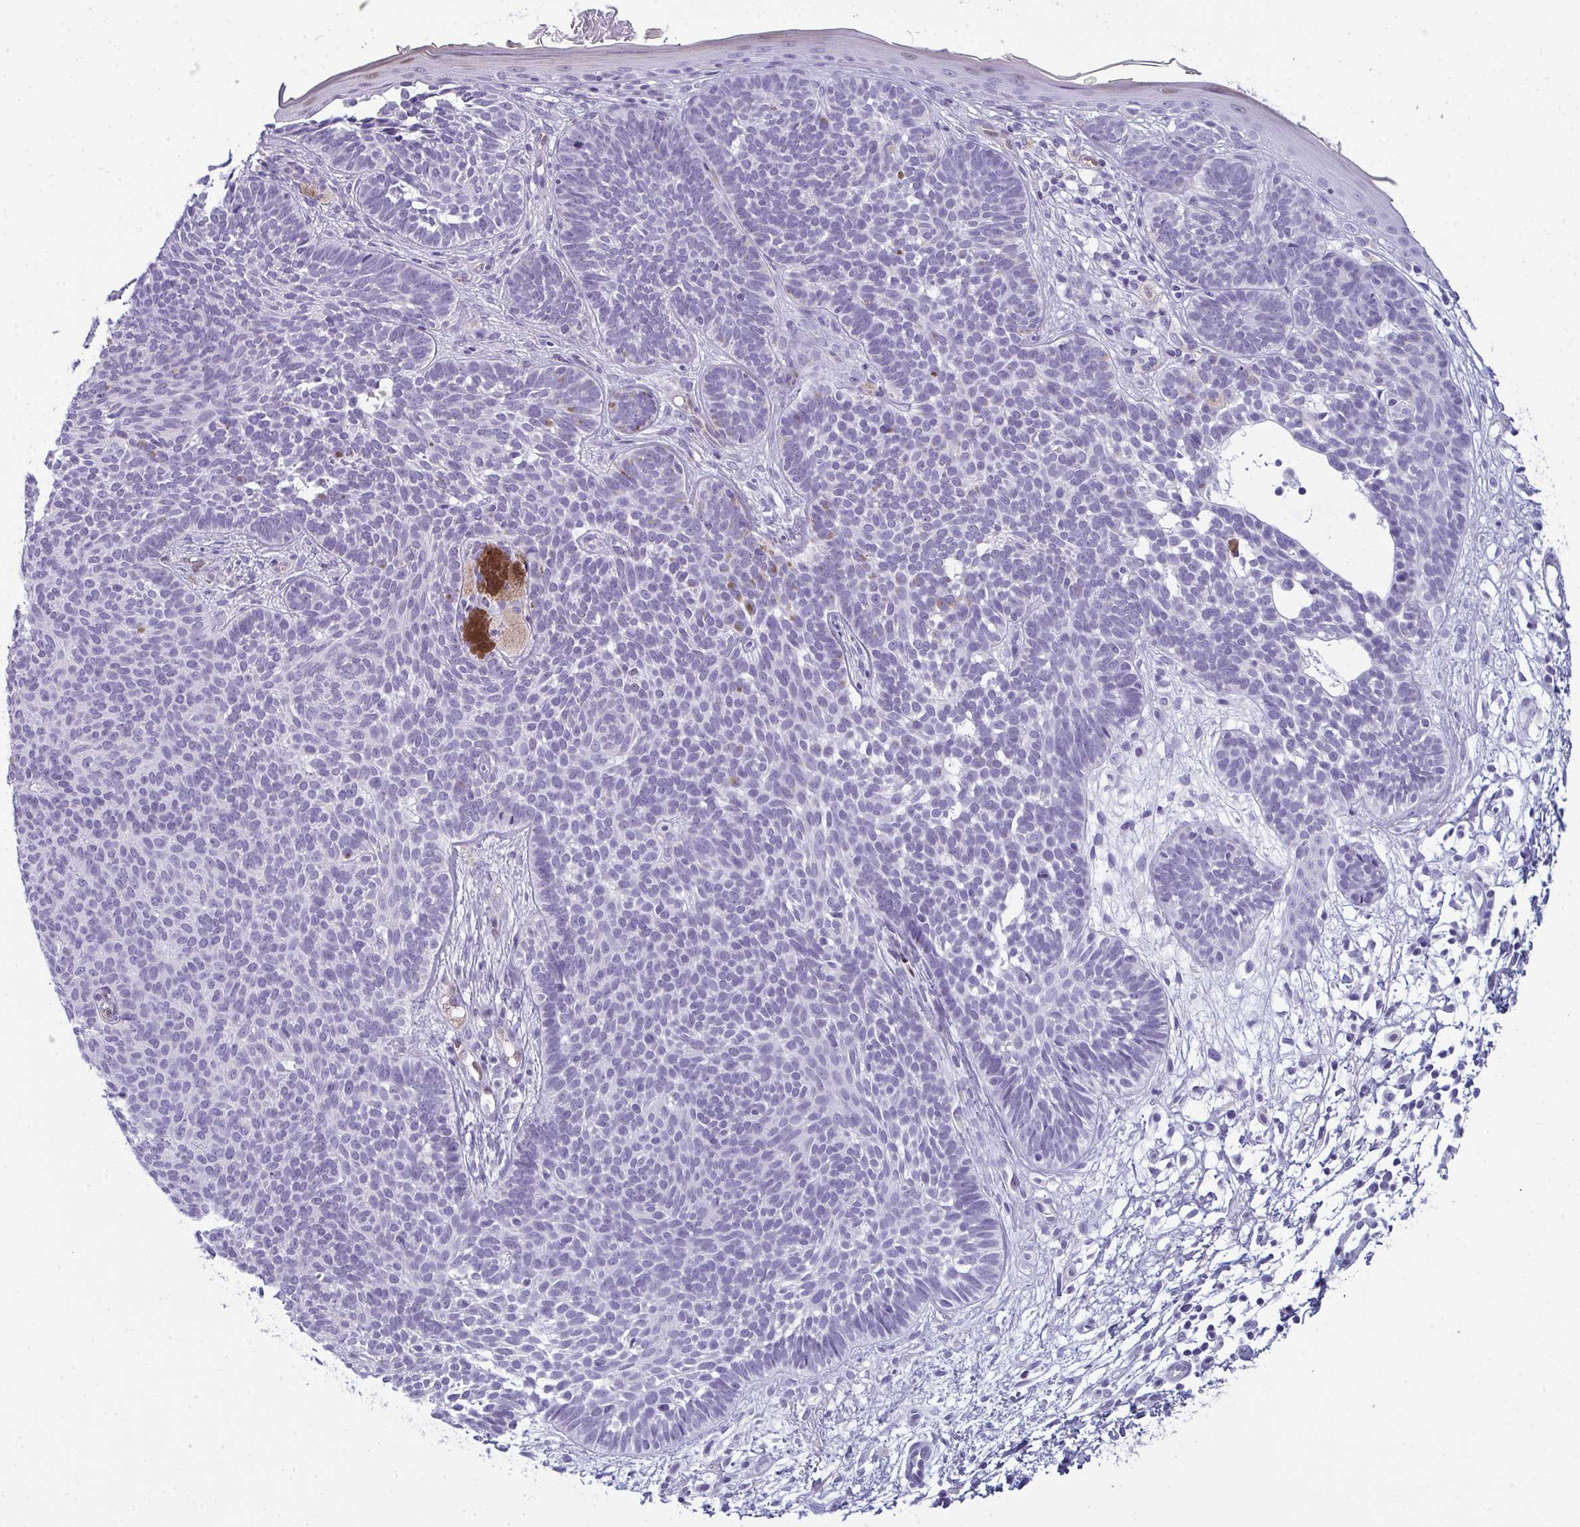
{"staining": {"intensity": "negative", "quantity": "none", "location": "none"}, "tissue": "skin cancer", "cell_type": "Tumor cells", "image_type": "cancer", "snomed": [{"axis": "morphology", "description": "Basal cell carcinoma"}, {"axis": "topography", "description": "Skin"}], "caption": "Tumor cells show no significant protein expression in skin cancer (basal cell carcinoma).", "gene": "CDA", "patient": {"sex": "female", "age": 85}}